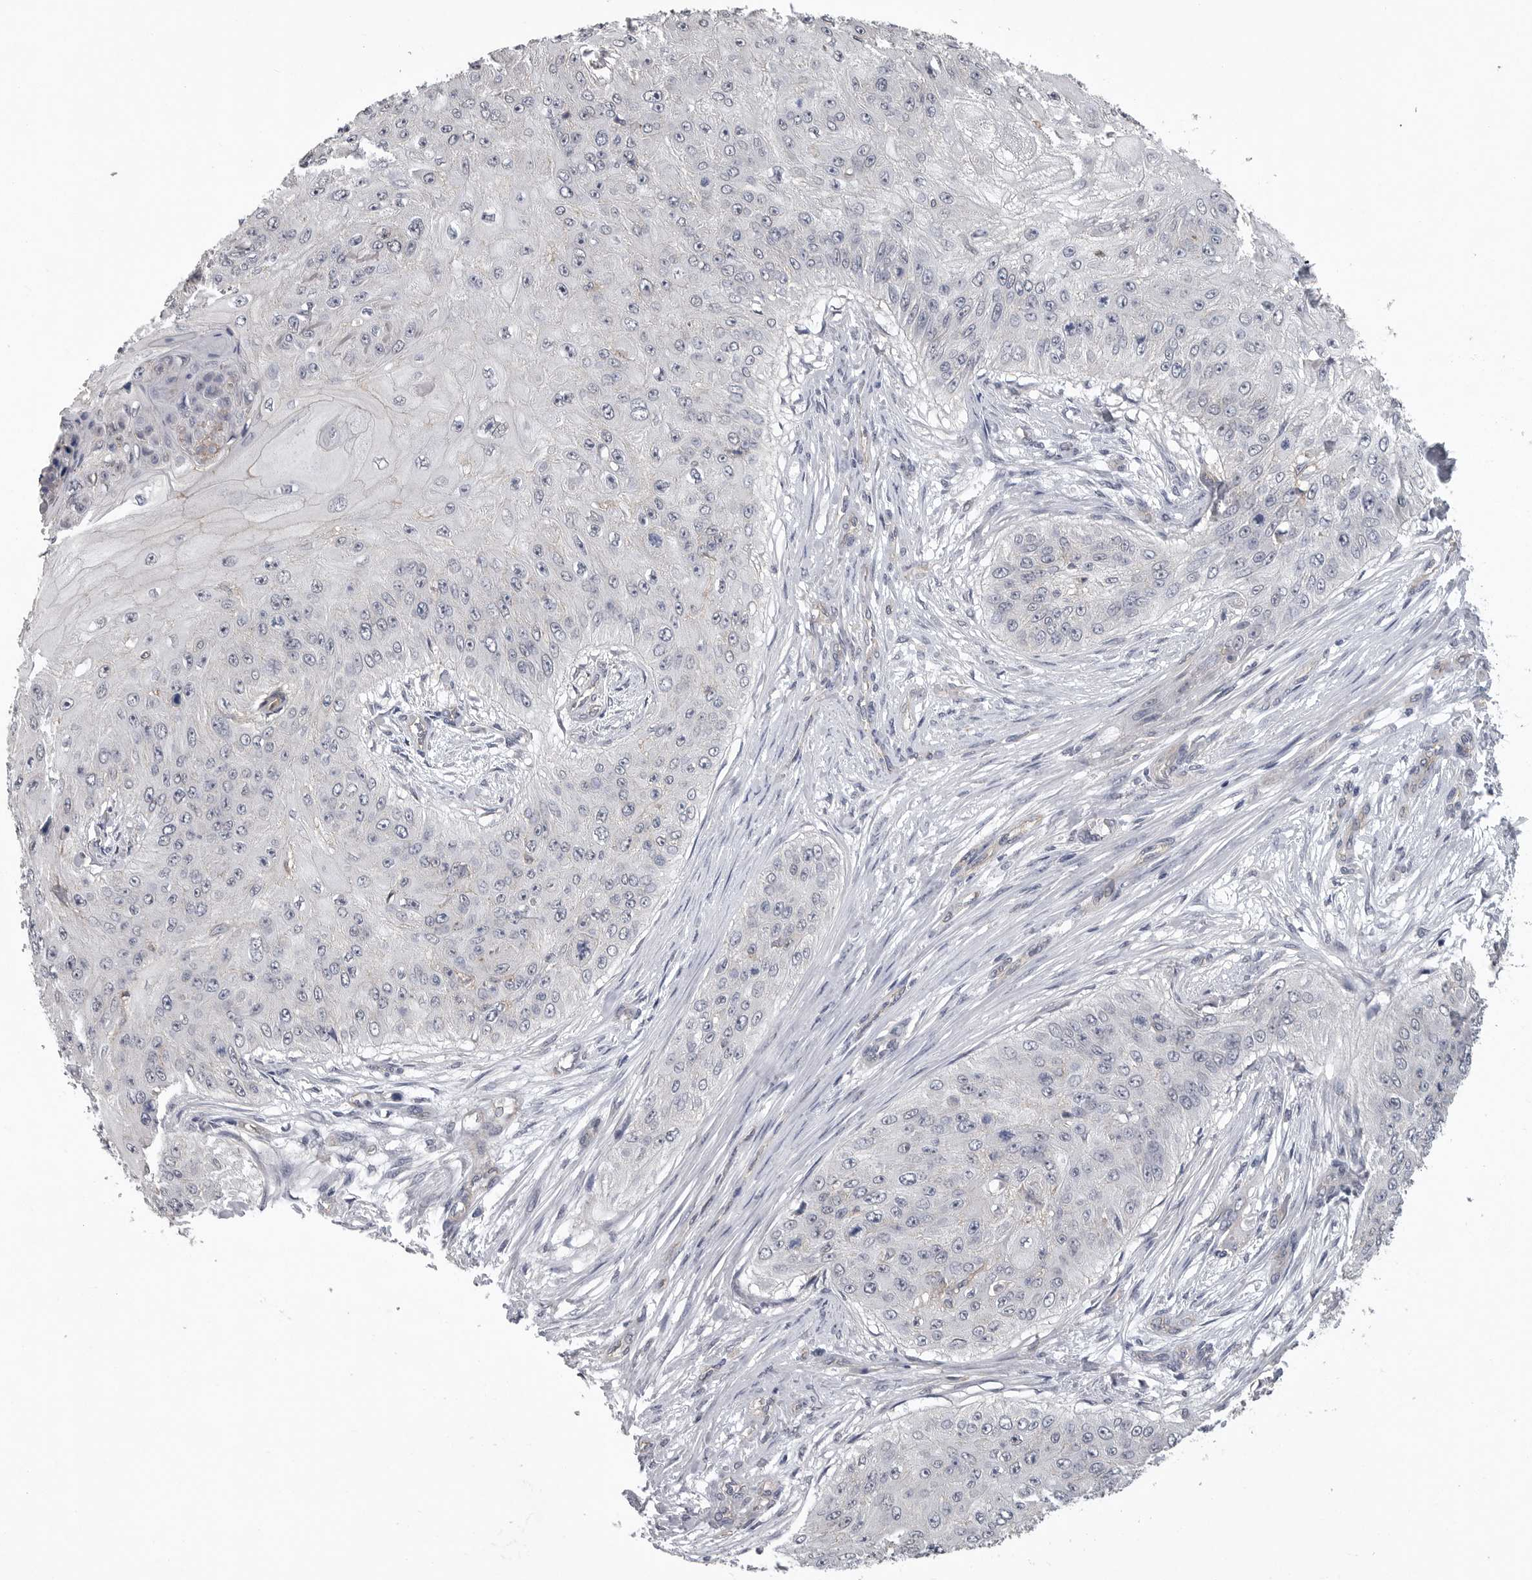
{"staining": {"intensity": "negative", "quantity": "none", "location": "none"}, "tissue": "skin cancer", "cell_type": "Tumor cells", "image_type": "cancer", "snomed": [{"axis": "morphology", "description": "Squamous cell carcinoma, NOS"}, {"axis": "topography", "description": "Skin"}], "caption": "This is an immunohistochemistry histopathology image of skin cancer (squamous cell carcinoma). There is no positivity in tumor cells.", "gene": "NECTIN2", "patient": {"sex": "female", "age": 80}}